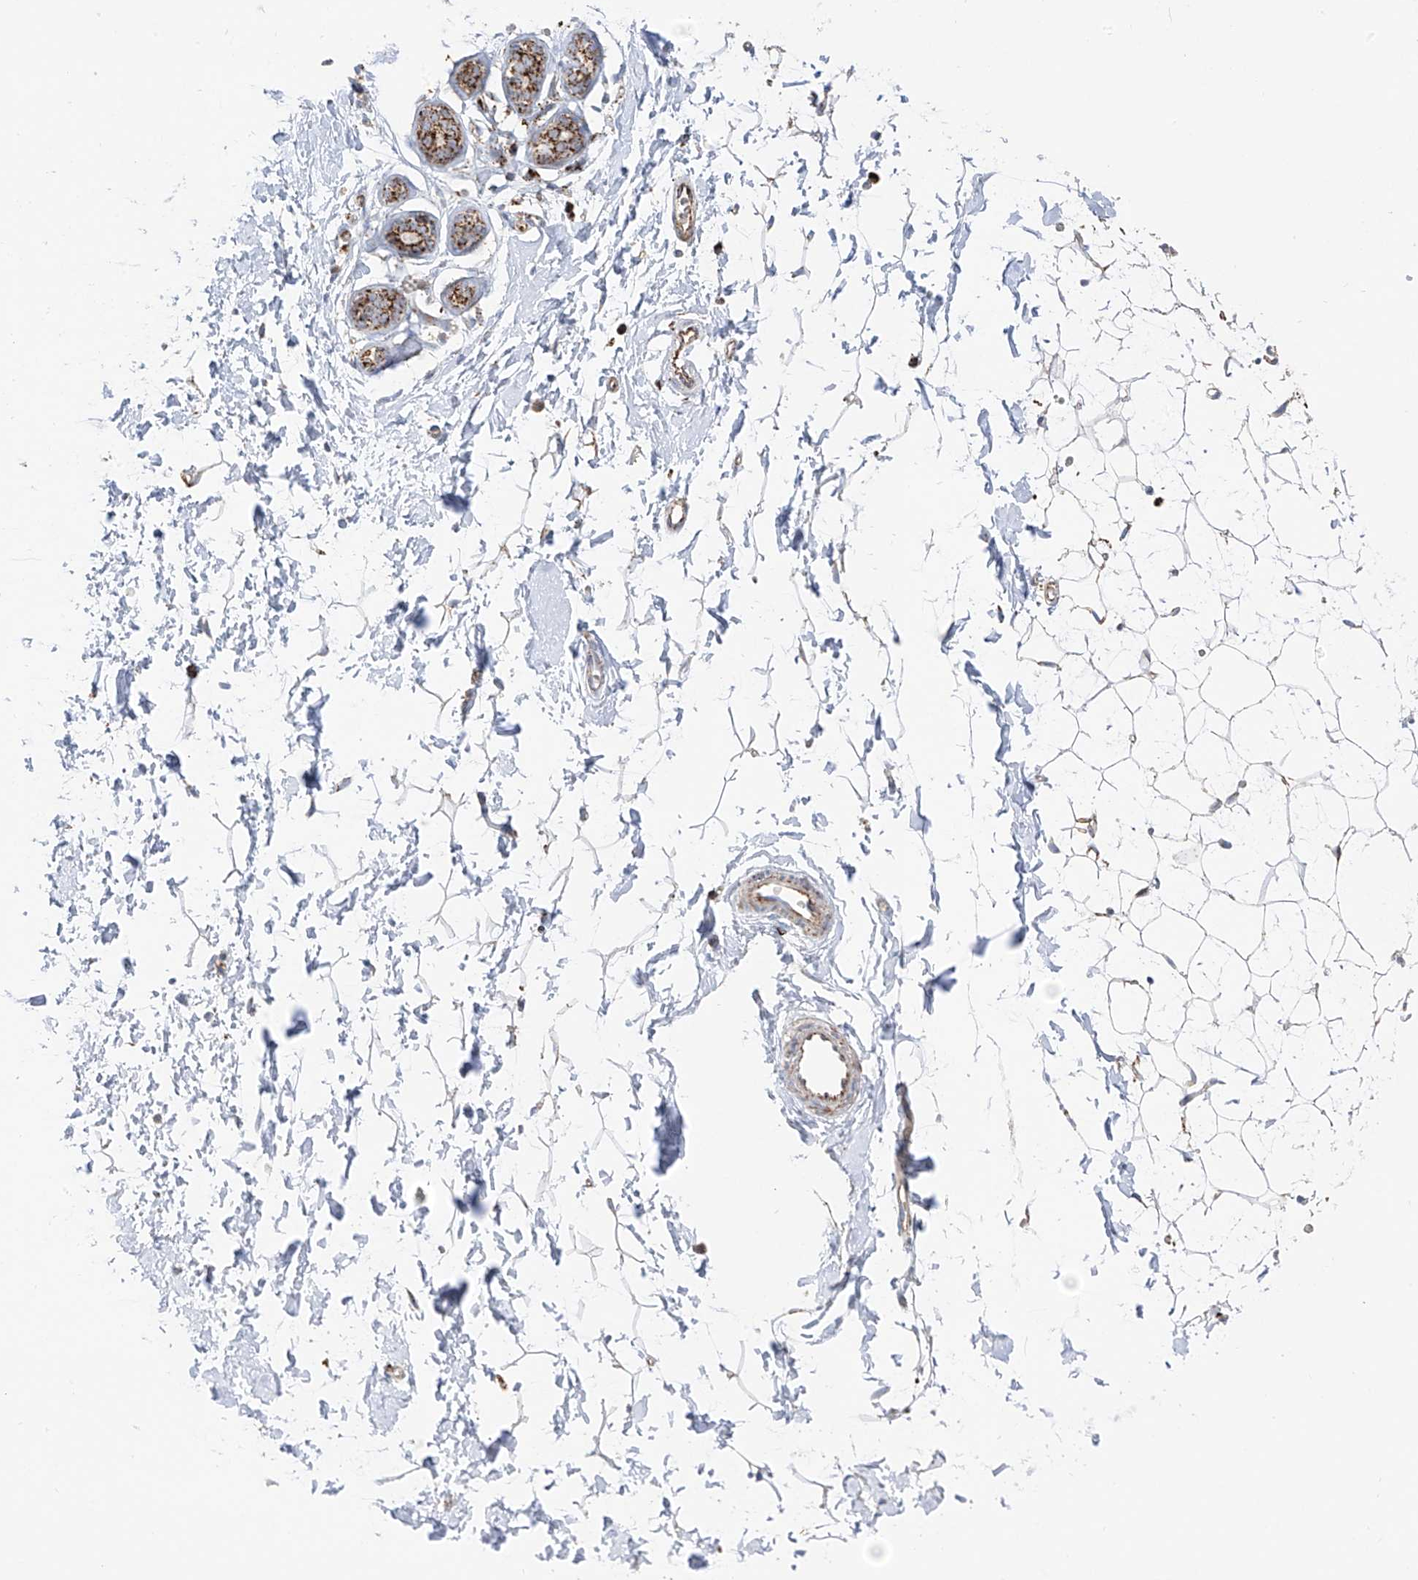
{"staining": {"intensity": "negative", "quantity": "none", "location": "none"}, "tissue": "adipose tissue", "cell_type": "Adipocytes", "image_type": "normal", "snomed": [{"axis": "morphology", "description": "Normal tissue, NOS"}, {"axis": "topography", "description": "Breast"}], "caption": "High power microscopy histopathology image of an immunohistochemistry (IHC) histopathology image of normal adipose tissue, revealing no significant expression in adipocytes. (DAB IHC visualized using brightfield microscopy, high magnification).", "gene": "ETHE1", "patient": {"sex": "female", "age": 23}}